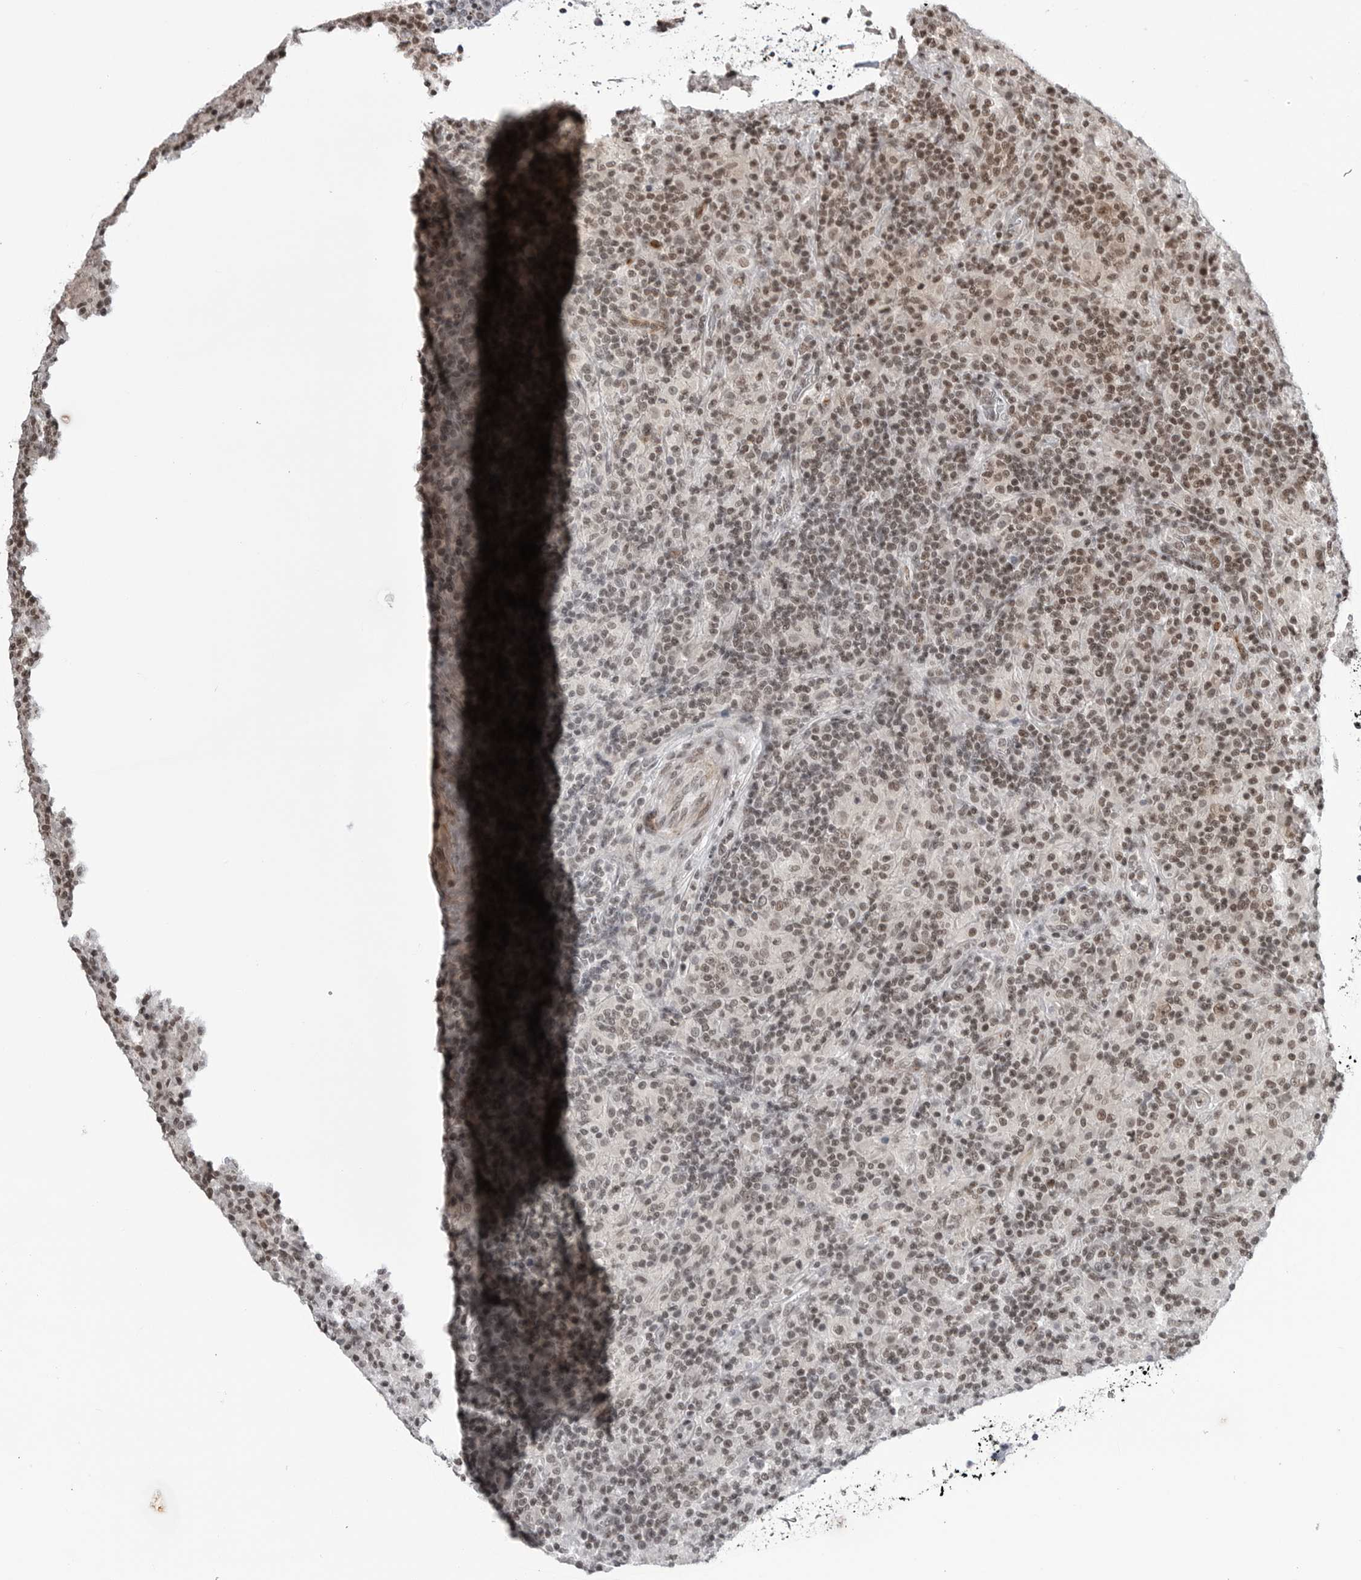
{"staining": {"intensity": "moderate", "quantity": ">75%", "location": "nuclear"}, "tissue": "lymphoma", "cell_type": "Tumor cells", "image_type": "cancer", "snomed": [{"axis": "morphology", "description": "Hodgkin's disease, NOS"}, {"axis": "topography", "description": "Lymph node"}], "caption": "Protein expression analysis of human lymphoma reveals moderate nuclear positivity in about >75% of tumor cells.", "gene": "TRIM66", "patient": {"sex": "male", "age": 70}}